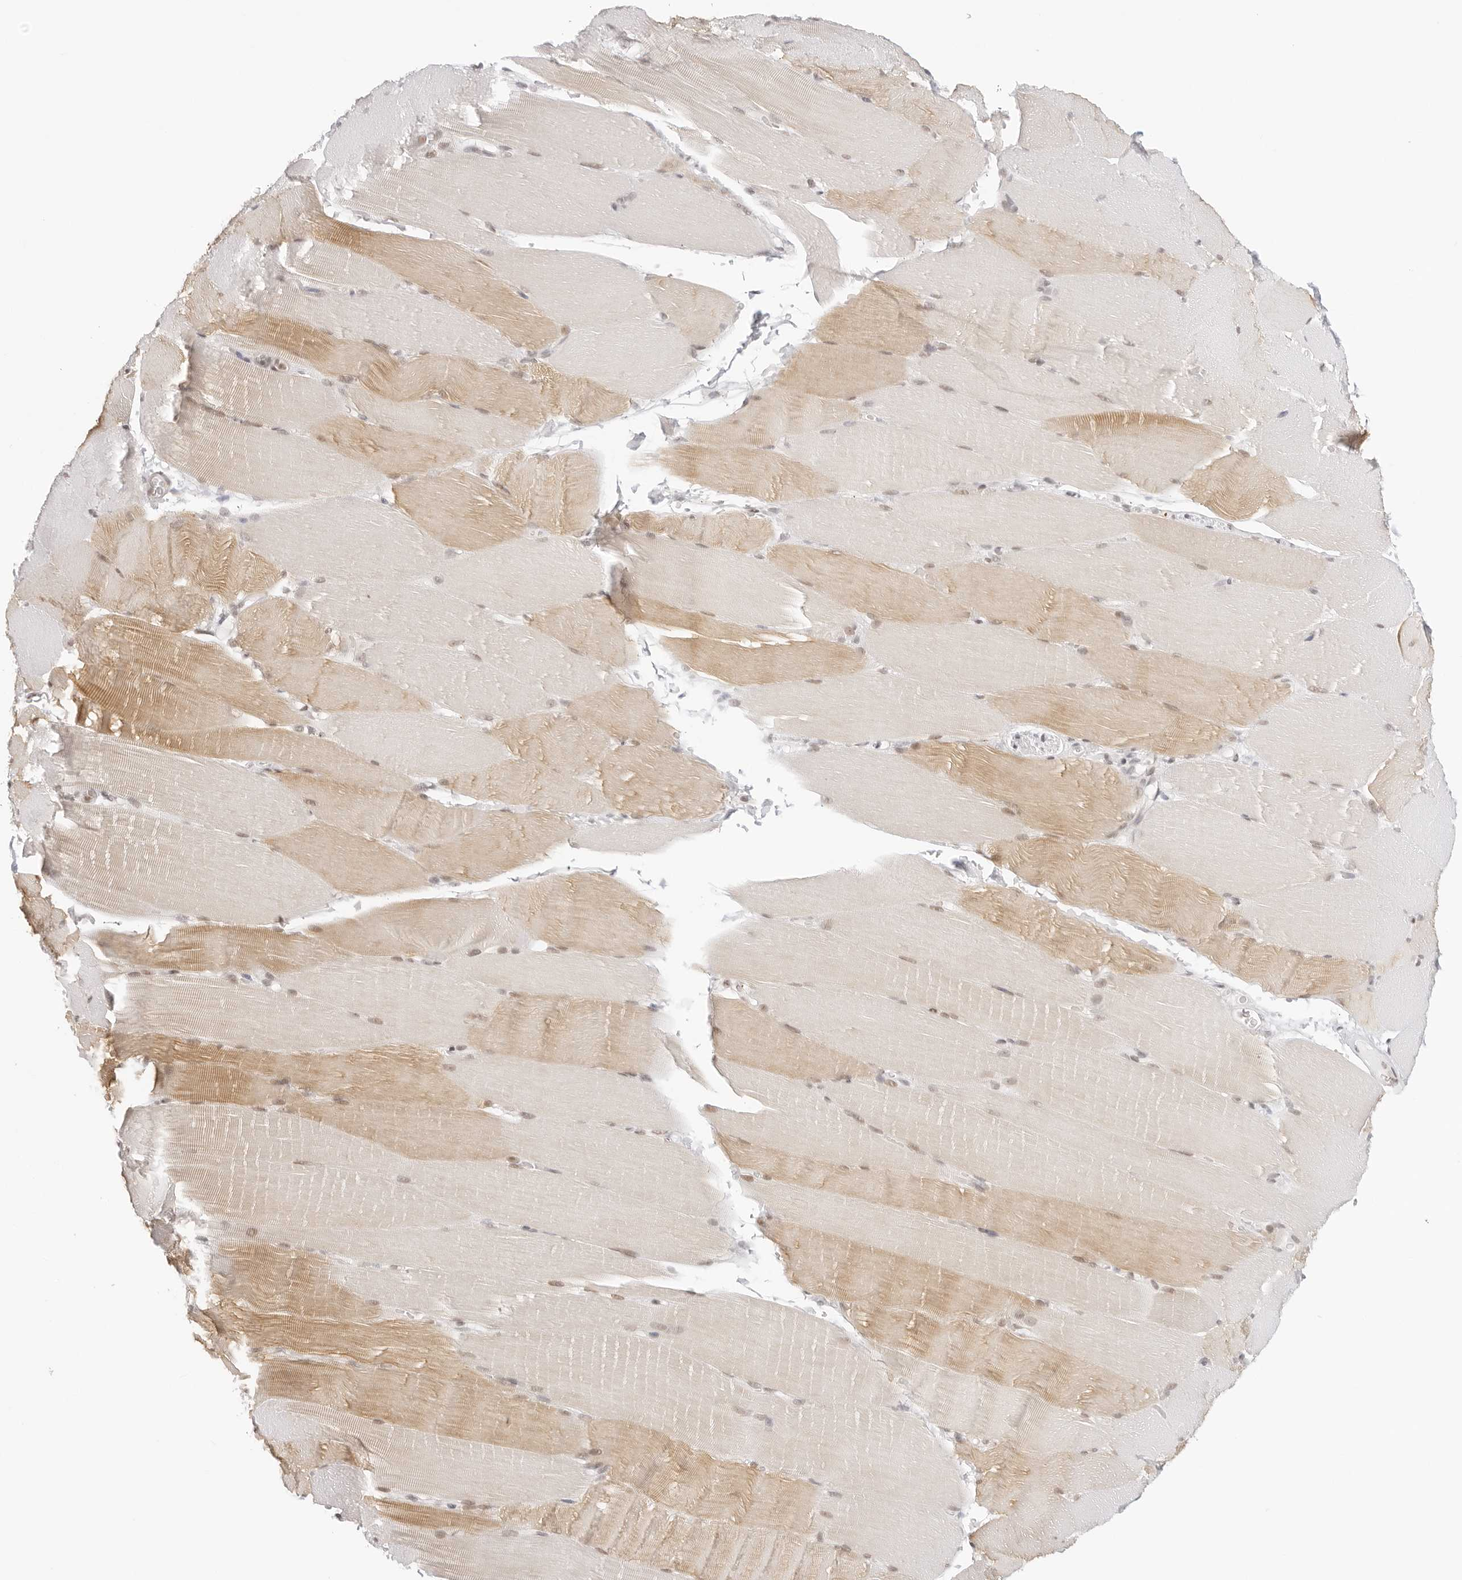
{"staining": {"intensity": "weak", "quantity": "25%-75%", "location": "cytoplasmic/membranous,nuclear"}, "tissue": "skeletal muscle", "cell_type": "Myocytes", "image_type": "normal", "snomed": [{"axis": "morphology", "description": "Normal tissue, NOS"}, {"axis": "topography", "description": "Skeletal muscle"}, {"axis": "topography", "description": "Parathyroid gland"}], "caption": "Myocytes reveal low levels of weak cytoplasmic/membranous,nuclear staining in approximately 25%-75% of cells in benign human skeletal muscle.", "gene": "TCIM", "patient": {"sex": "female", "age": 37}}